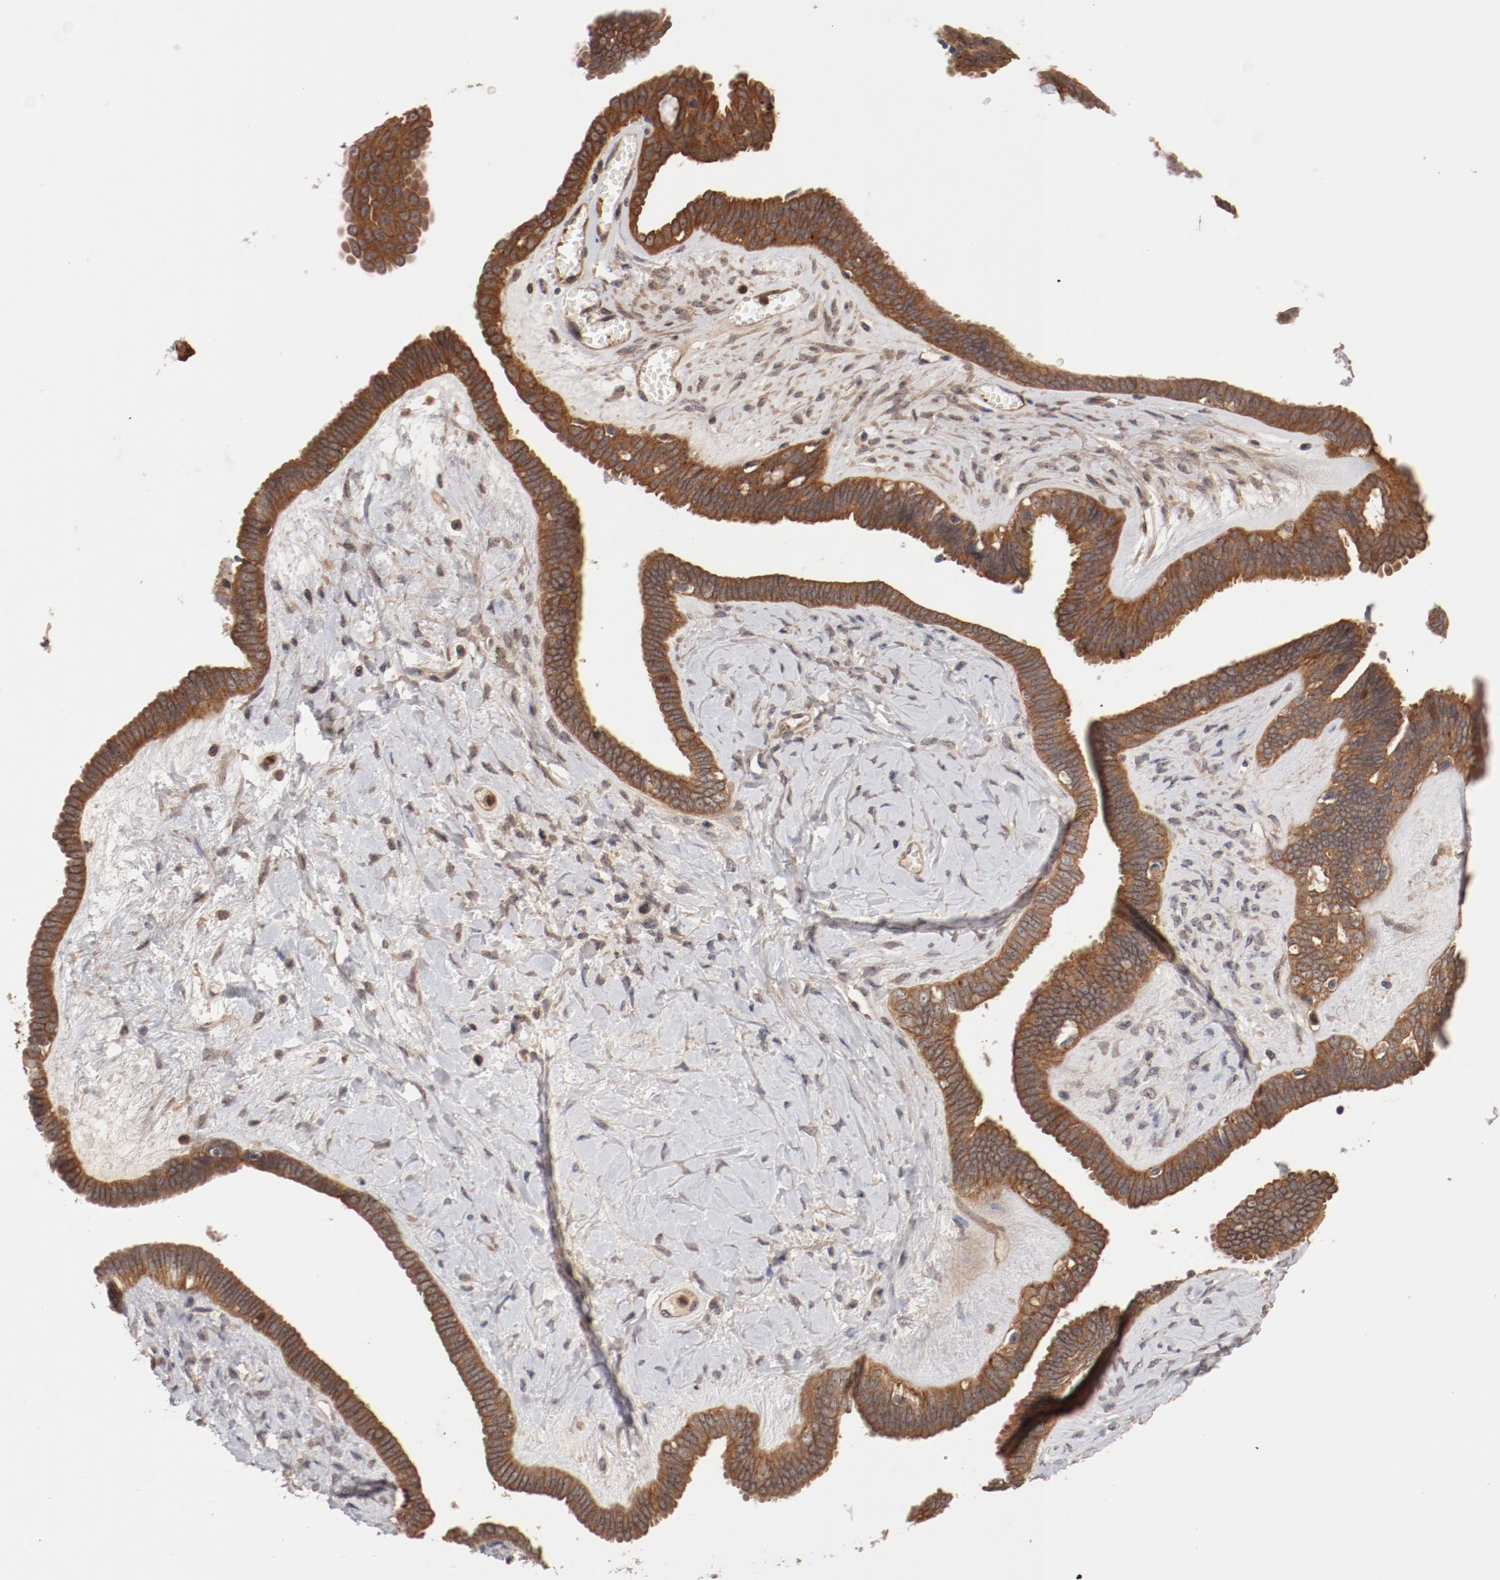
{"staining": {"intensity": "moderate", "quantity": ">75%", "location": "cytoplasmic/membranous"}, "tissue": "ovarian cancer", "cell_type": "Tumor cells", "image_type": "cancer", "snomed": [{"axis": "morphology", "description": "Cystadenocarcinoma, serous, NOS"}, {"axis": "topography", "description": "Ovary"}], "caption": "Immunohistochemical staining of human ovarian cancer (serous cystadenocarcinoma) shows medium levels of moderate cytoplasmic/membranous staining in about >75% of tumor cells. (DAB = brown stain, brightfield microscopy at high magnification).", "gene": "GUF1", "patient": {"sex": "female", "age": 71}}